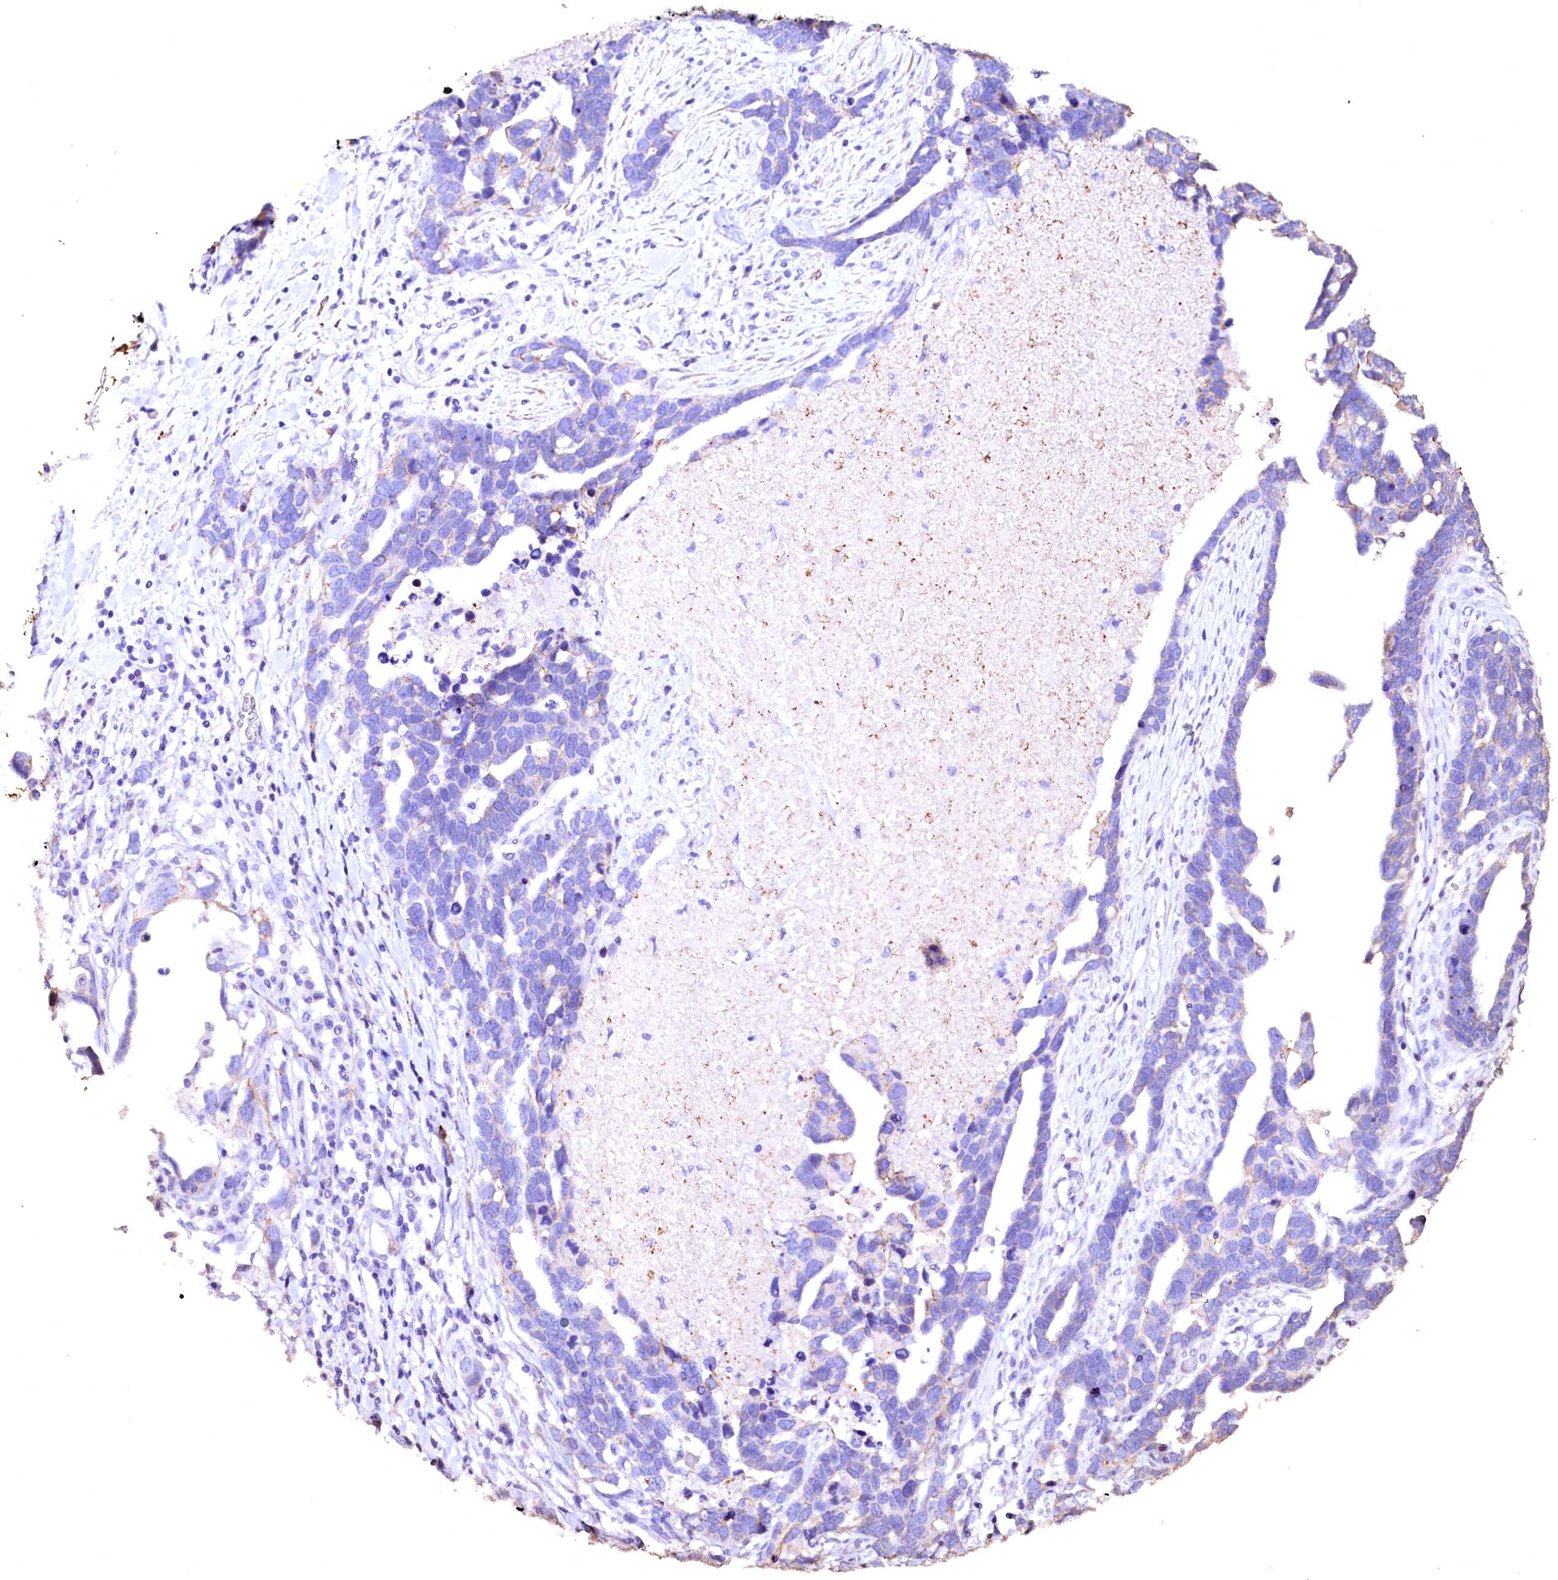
{"staining": {"intensity": "negative", "quantity": "none", "location": "none"}, "tissue": "ovarian cancer", "cell_type": "Tumor cells", "image_type": "cancer", "snomed": [{"axis": "morphology", "description": "Cystadenocarcinoma, serous, NOS"}, {"axis": "topography", "description": "Ovary"}], "caption": "Immunohistochemistry (IHC) of human ovarian cancer (serous cystadenocarcinoma) shows no positivity in tumor cells.", "gene": "VPS36", "patient": {"sex": "female", "age": 54}}